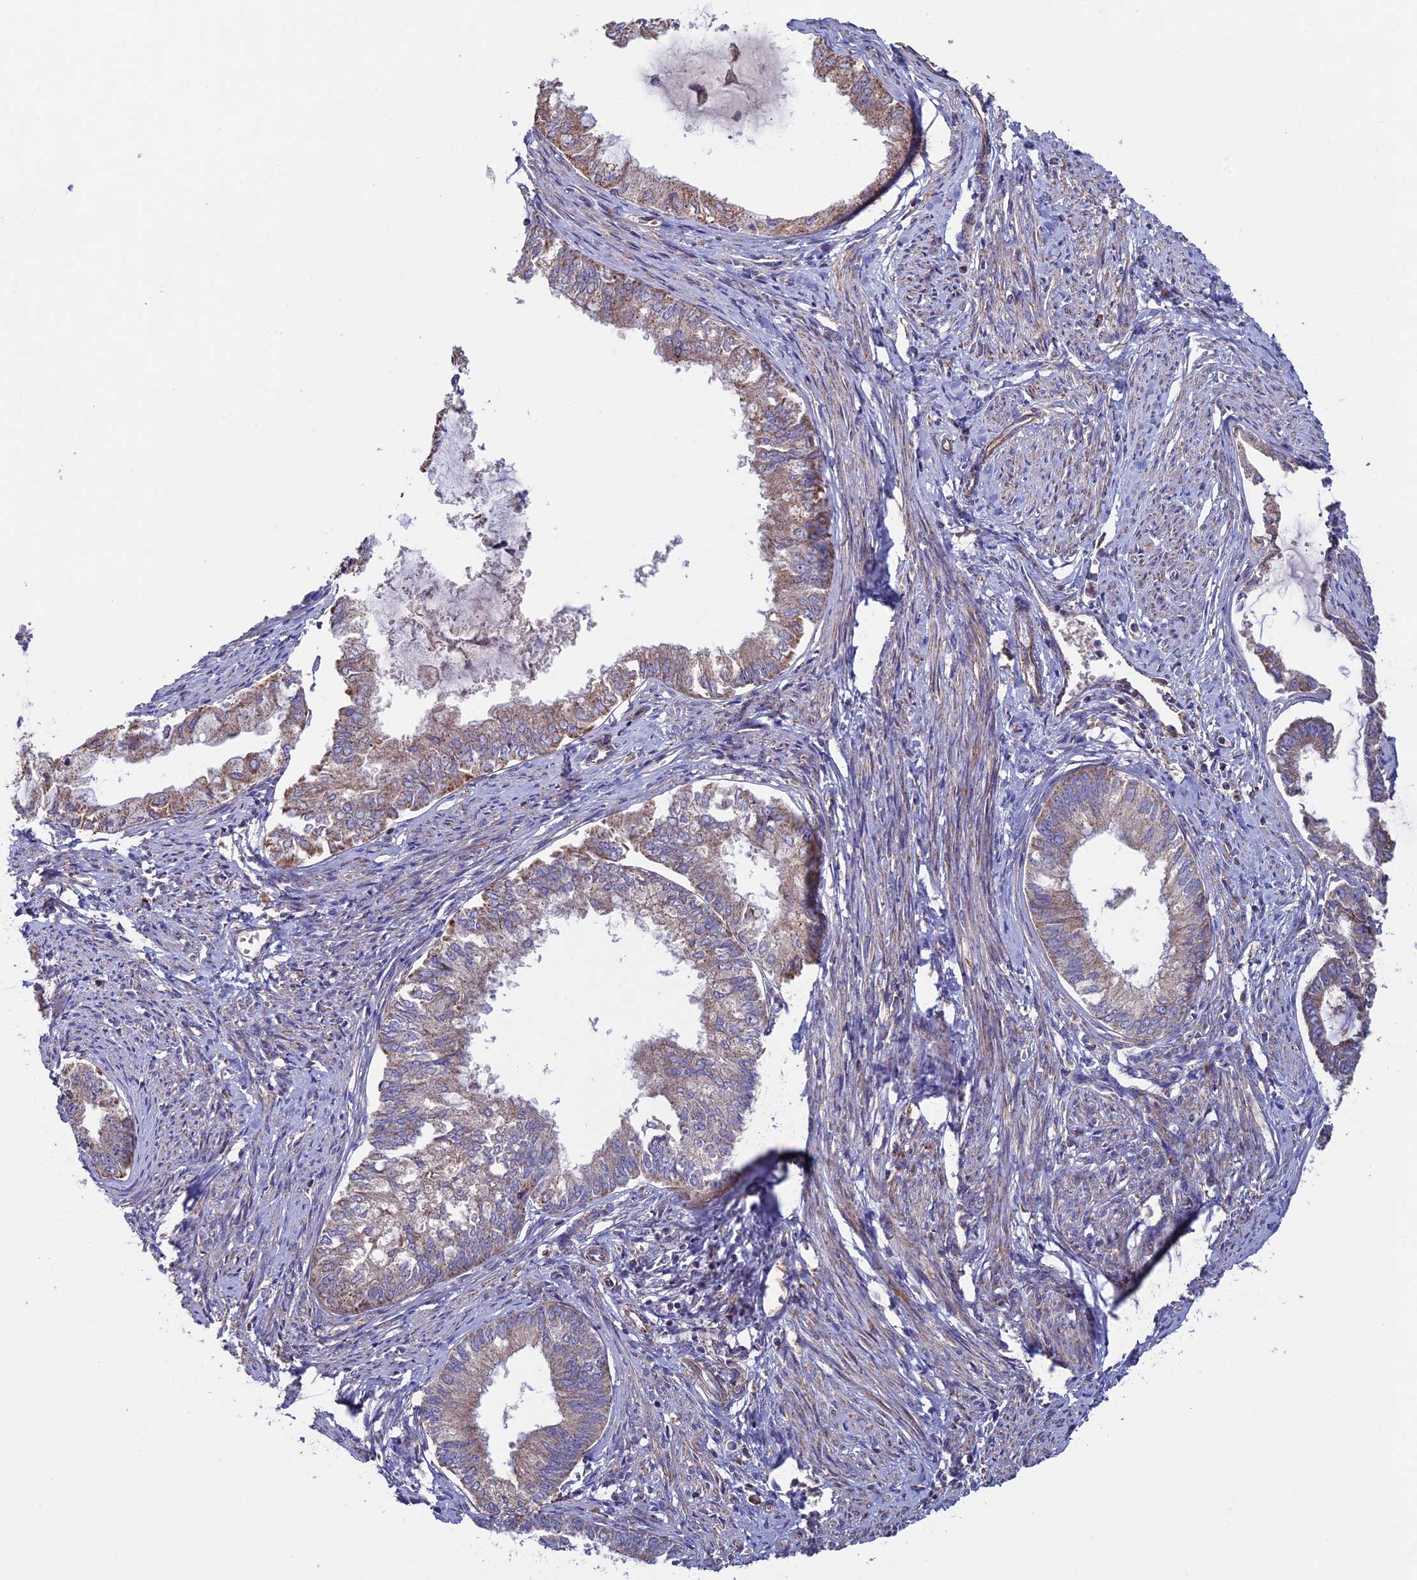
{"staining": {"intensity": "moderate", "quantity": ">75%", "location": "cytoplasmic/membranous"}, "tissue": "endometrial cancer", "cell_type": "Tumor cells", "image_type": "cancer", "snomed": [{"axis": "morphology", "description": "Adenocarcinoma, NOS"}, {"axis": "topography", "description": "Endometrium"}], "caption": "DAB immunohistochemical staining of endometrial cancer reveals moderate cytoplasmic/membranous protein positivity in about >75% of tumor cells. The staining was performed using DAB to visualize the protein expression in brown, while the nuclei were stained in blue with hematoxylin (Magnification: 20x).", "gene": "SLC15A5", "patient": {"sex": "female", "age": 86}}